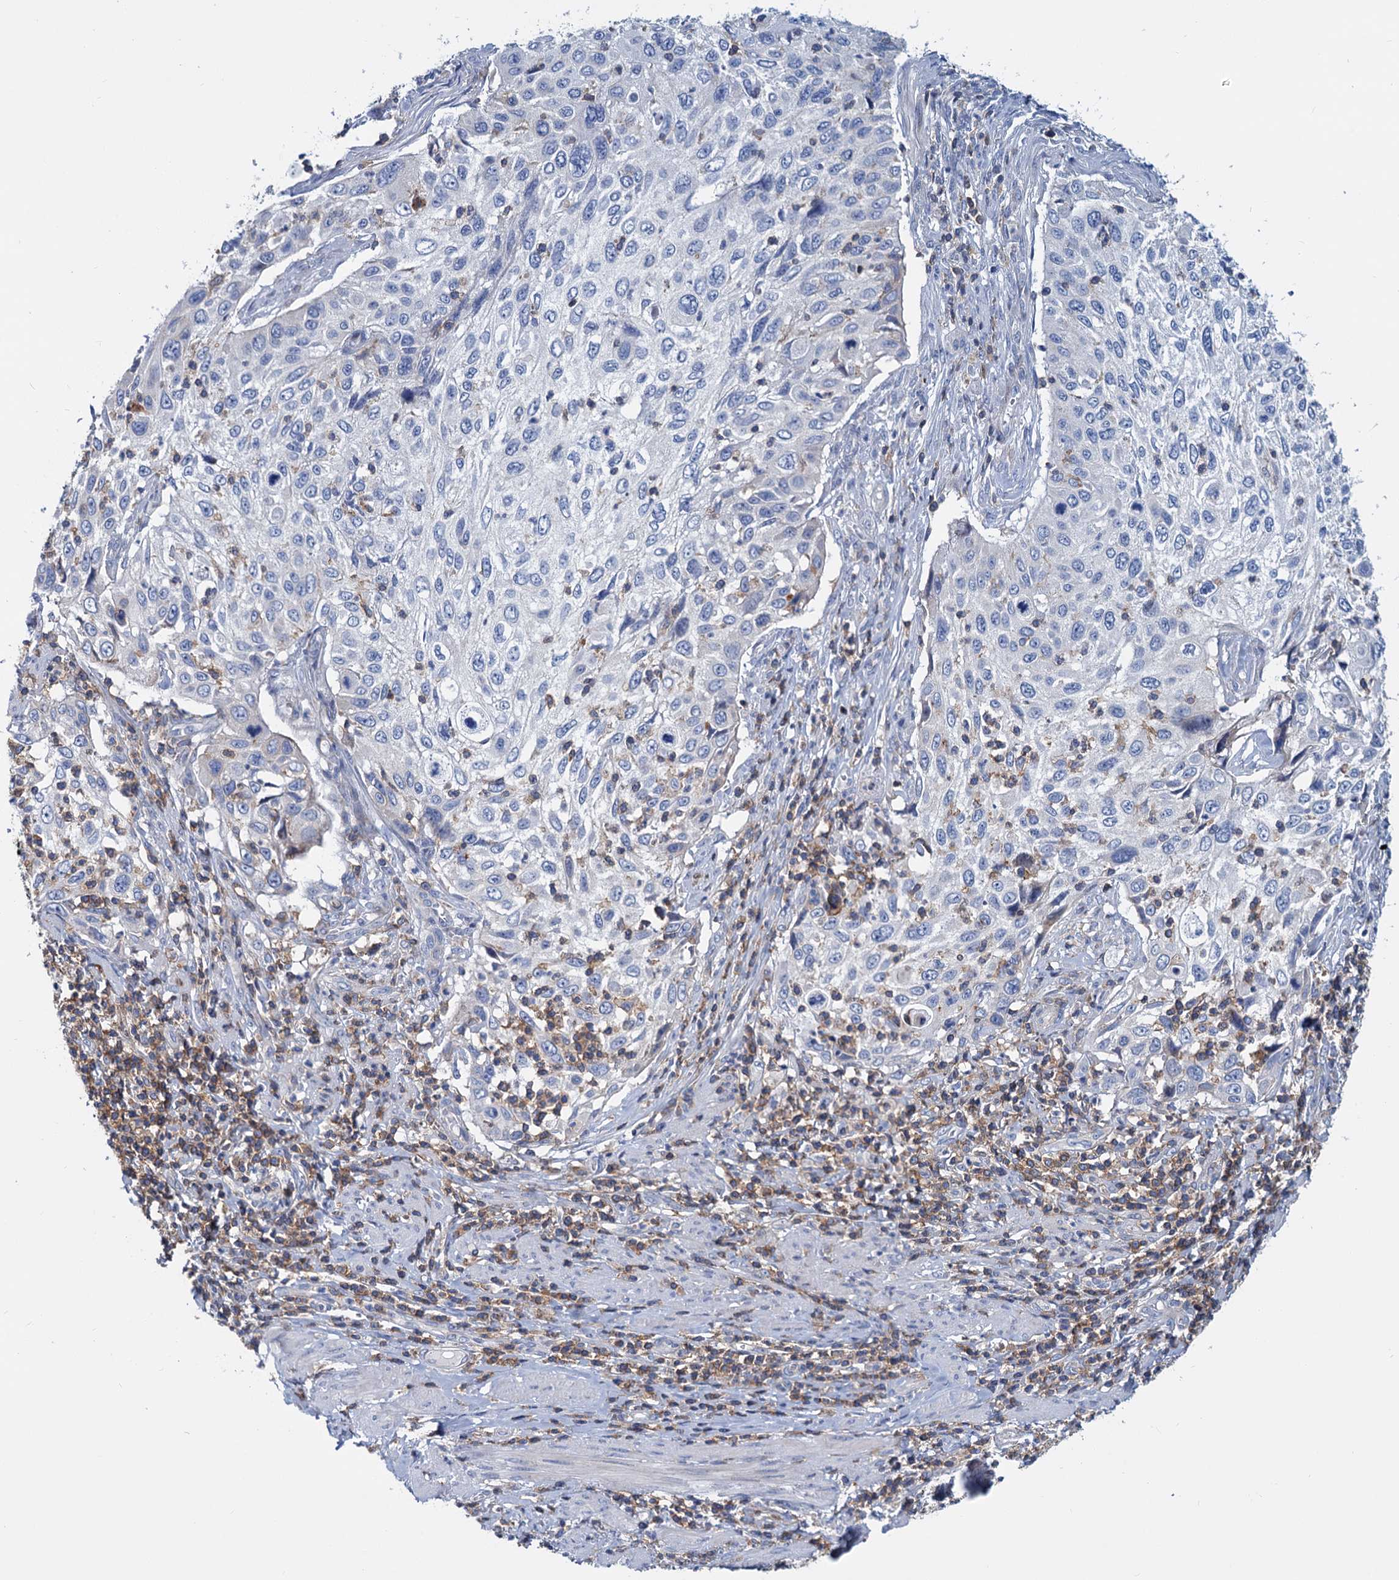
{"staining": {"intensity": "negative", "quantity": "none", "location": "none"}, "tissue": "cervical cancer", "cell_type": "Tumor cells", "image_type": "cancer", "snomed": [{"axis": "morphology", "description": "Squamous cell carcinoma, NOS"}, {"axis": "topography", "description": "Cervix"}], "caption": "Tumor cells show no significant protein positivity in cervical cancer (squamous cell carcinoma).", "gene": "LRCH4", "patient": {"sex": "female", "age": 70}}